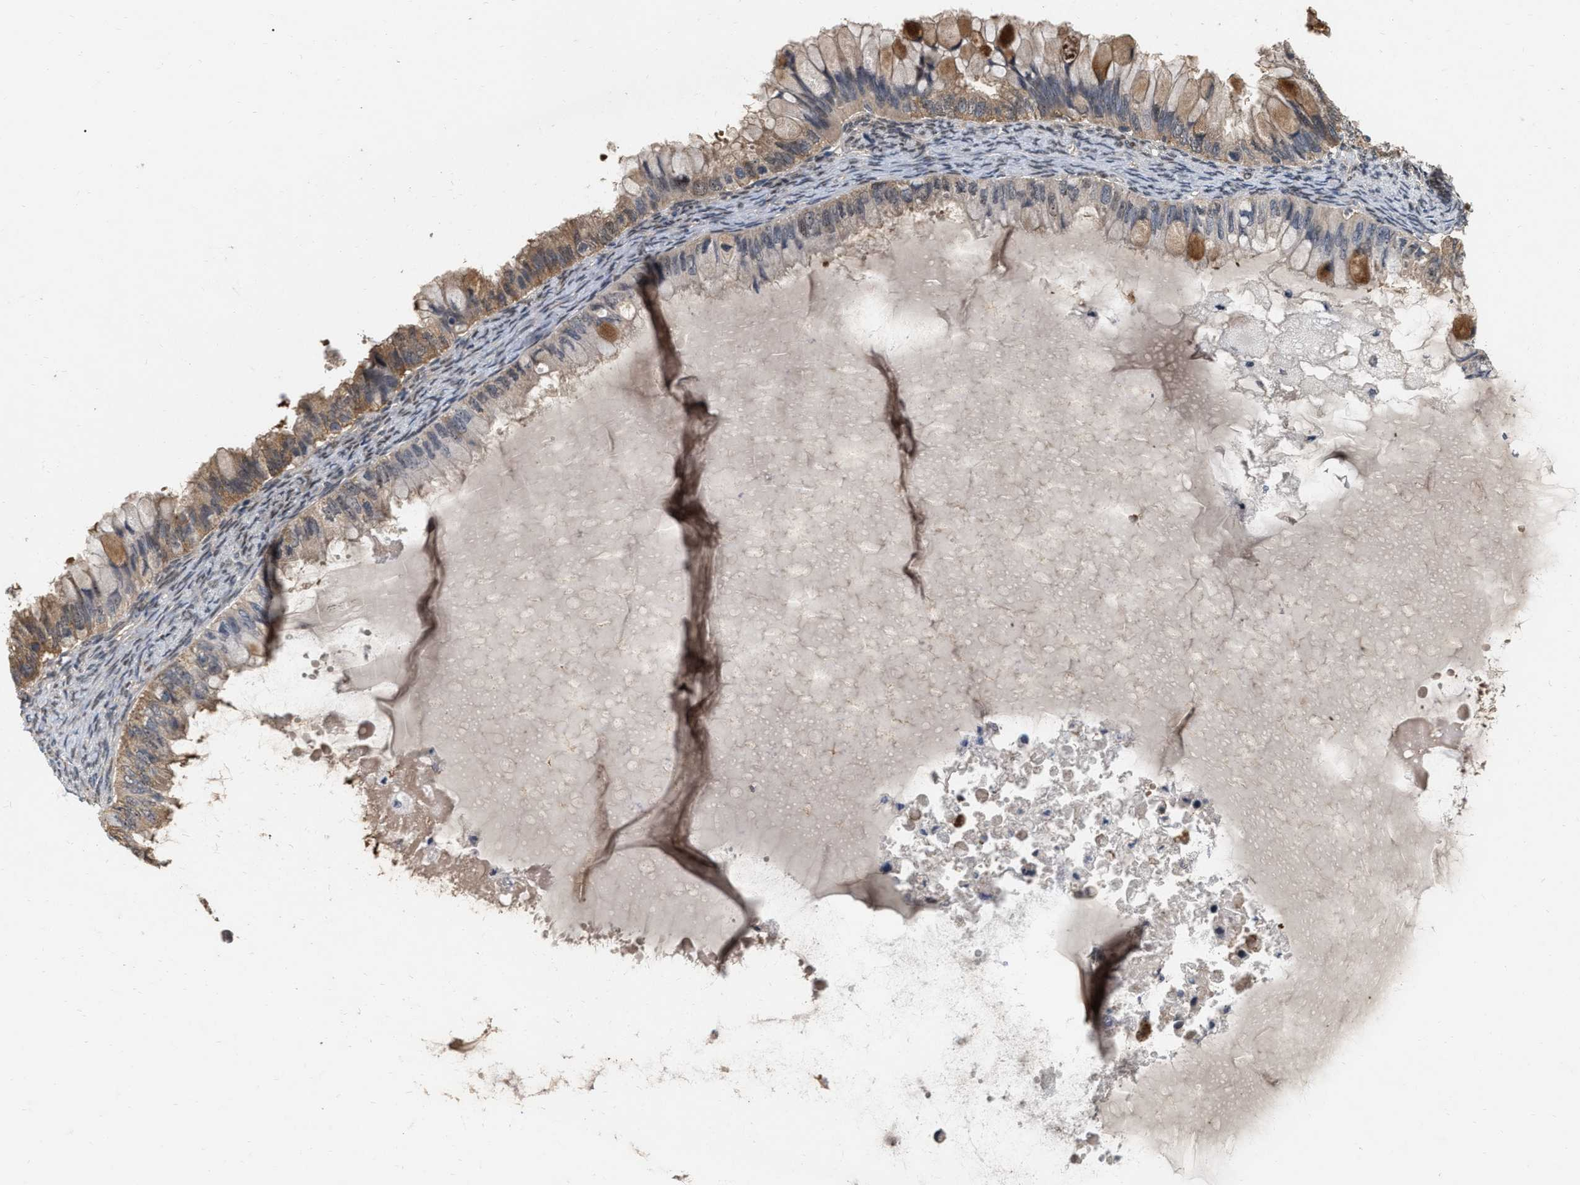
{"staining": {"intensity": "moderate", "quantity": "25%-75%", "location": "cytoplasmic/membranous"}, "tissue": "ovarian cancer", "cell_type": "Tumor cells", "image_type": "cancer", "snomed": [{"axis": "morphology", "description": "Cystadenocarcinoma, mucinous, NOS"}, {"axis": "topography", "description": "Ovary"}], "caption": "Immunohistochemical staining of ovarian cancer (mucinous cystadenocarcinoma) reveals medium levels of moderate cytoplasmic/membranous staining in about 25%-75% of tumor cells.", "gene": "RUVBL1", "patient": {"sex": "female", "age": 80}}